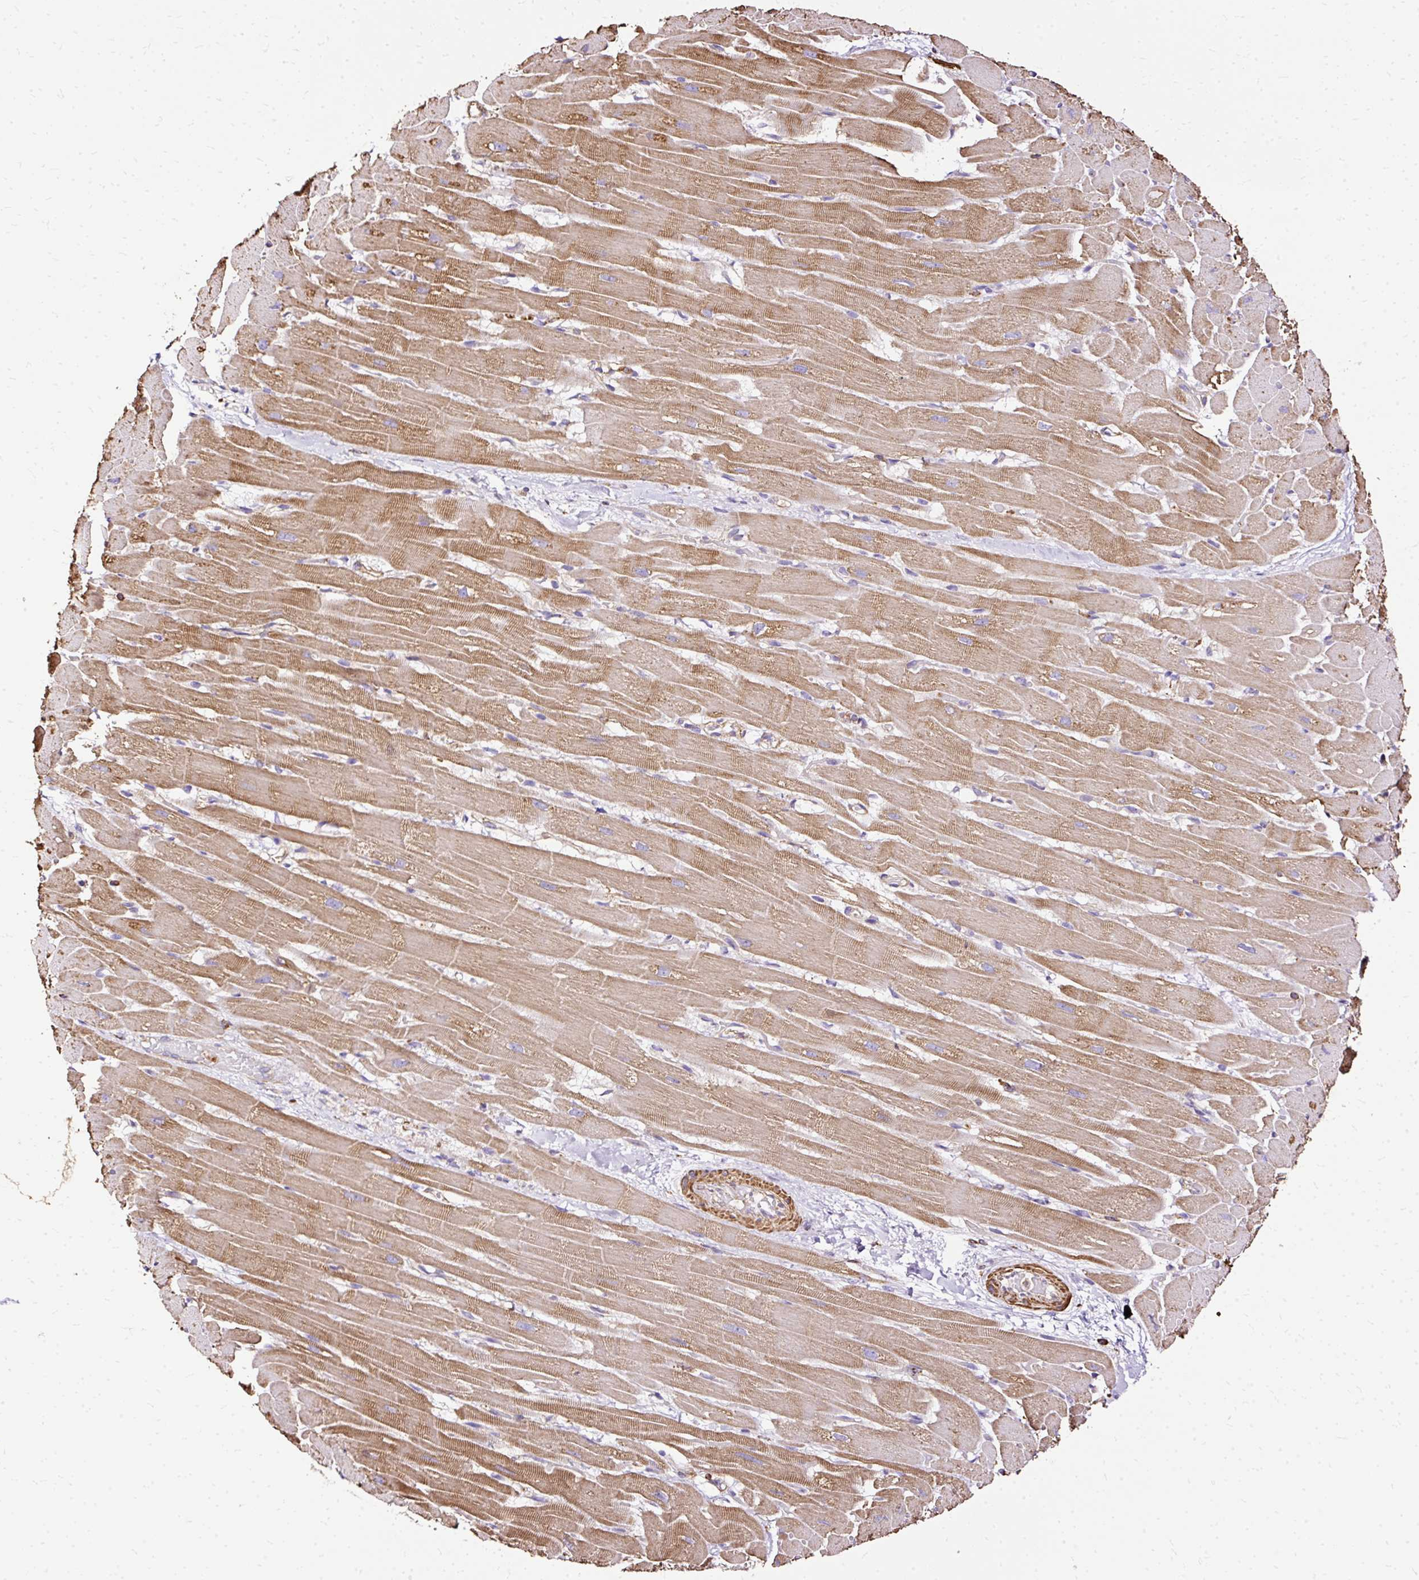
{"staining": {"intensity": "moderate", "quantity": ">75%", "location": "cytoplasmic/membranous"}, "tissue": "heart muscle", "cell_type": "Cardiomyocytes", "image_type": "normal", "snomed": [{"axis": "morphology", "description": "Normal tissue, NOS"}, {"axis": "topography", "description": "Heart"}], "caption": "Immunohistochemistry staining of benign heart muscle, which demonstrates medium levels of moderate cytoplasmic/membranous expression in about >75% of cardiomyocytes indicating moderate cytoplasmic/membranous protein positivity. The staining was performed using DAB (brown) for protein detection and nuclei were counterstained in hematoxylin (blue).", "gene": "KLHL11", "patient": {"sex": "male", "age": 37}}